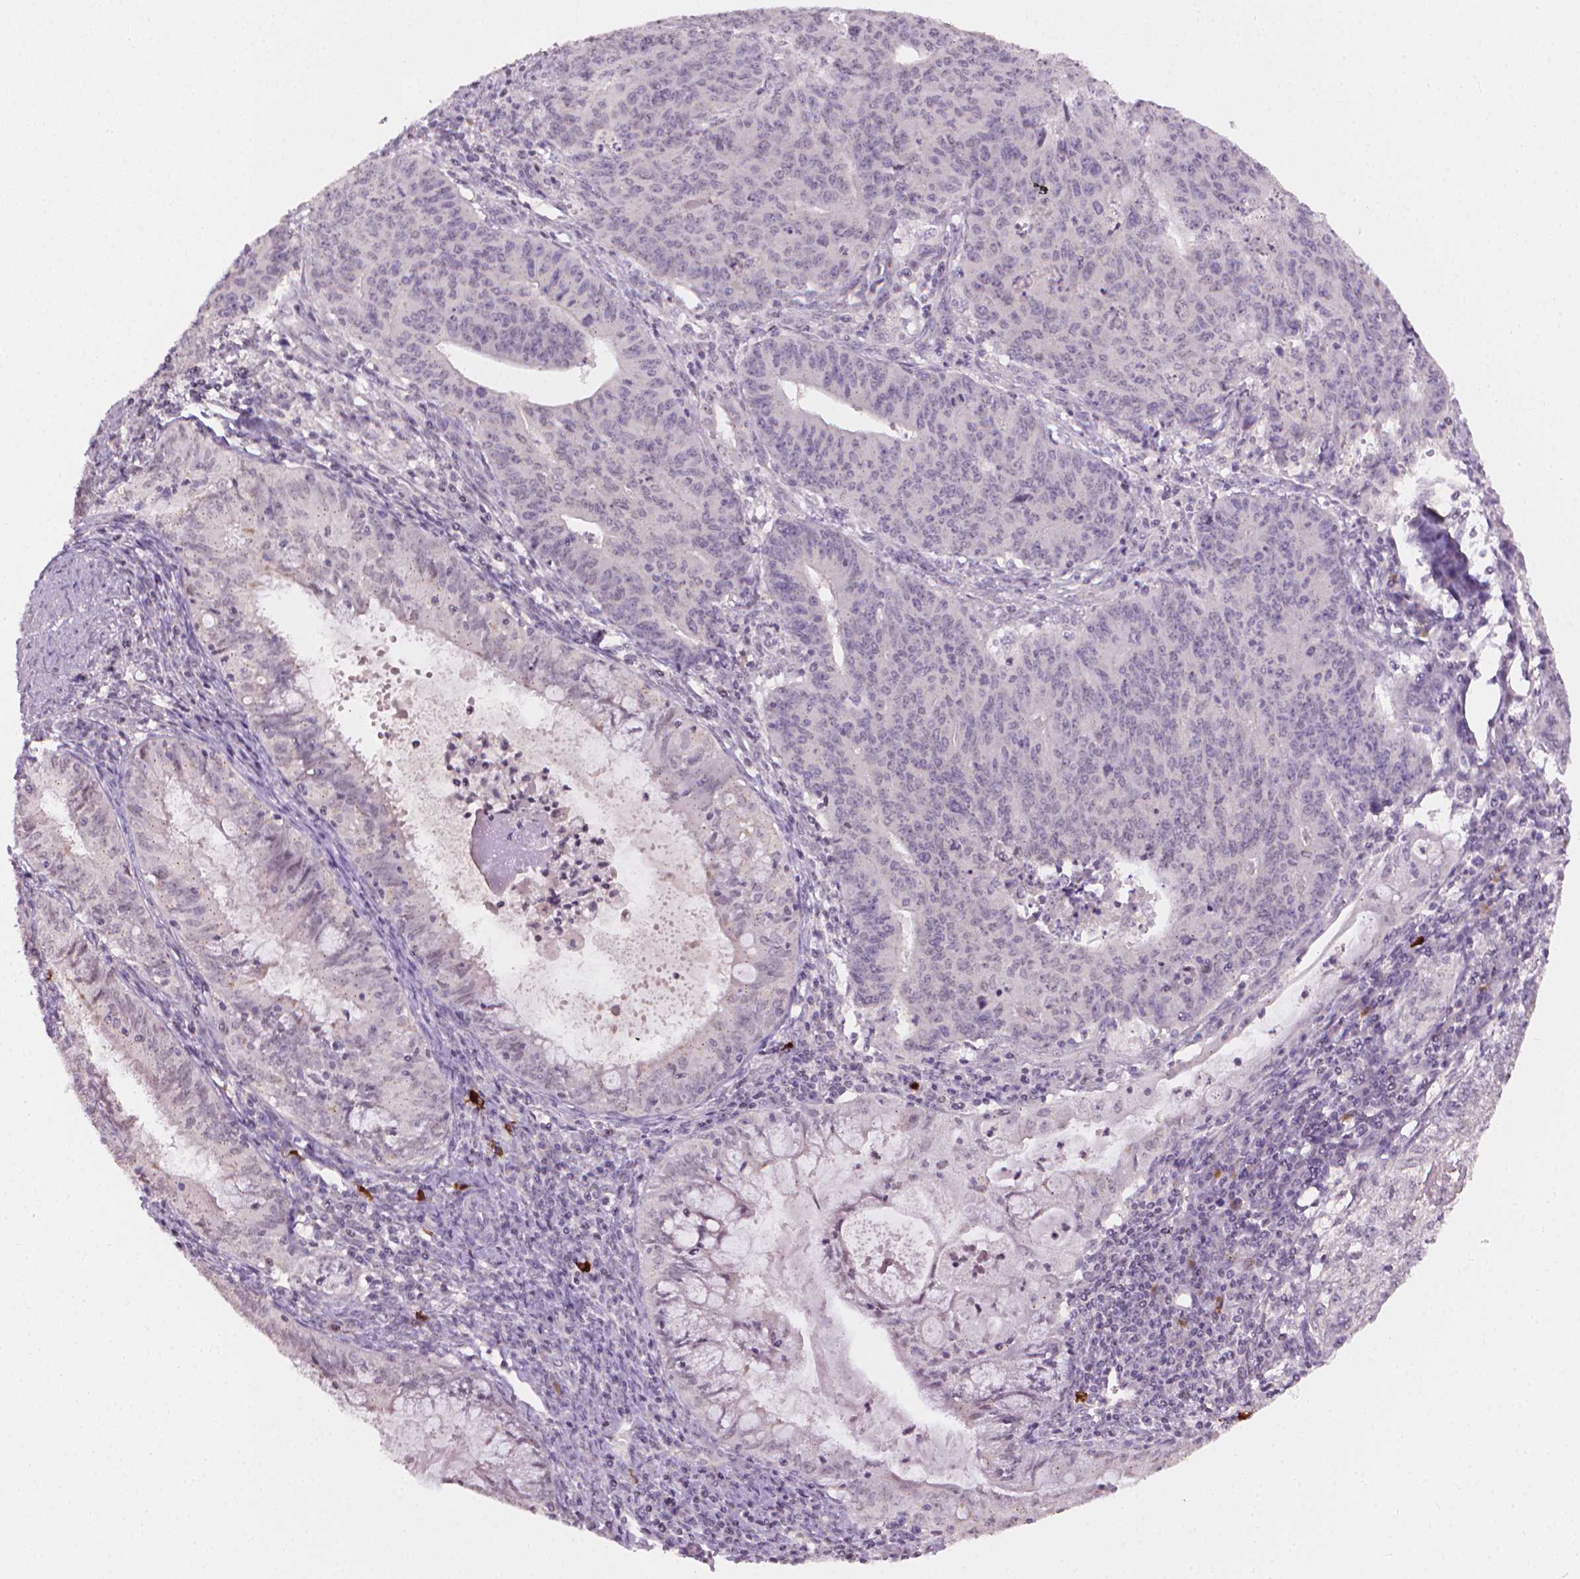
{"staining": {"intensity": "negative", "quantity": "none", "location": "none"}, "tissue": "endometrial cancer", "cell_type": "Tumor cells", "image_type": "cancer", "snomed": [{"axis": "morphology", "description": "Adenocarcinoma, NOS"}, {"axis": "topography", "description": "Endometrium"}], "caption": "This is an immunohistochemistry micrograph of human adenocarcinoma (endometrial). There is no staining in tumor cells.", "gene": "NCAN", "patient": {"sex": "female", "age": 59}}